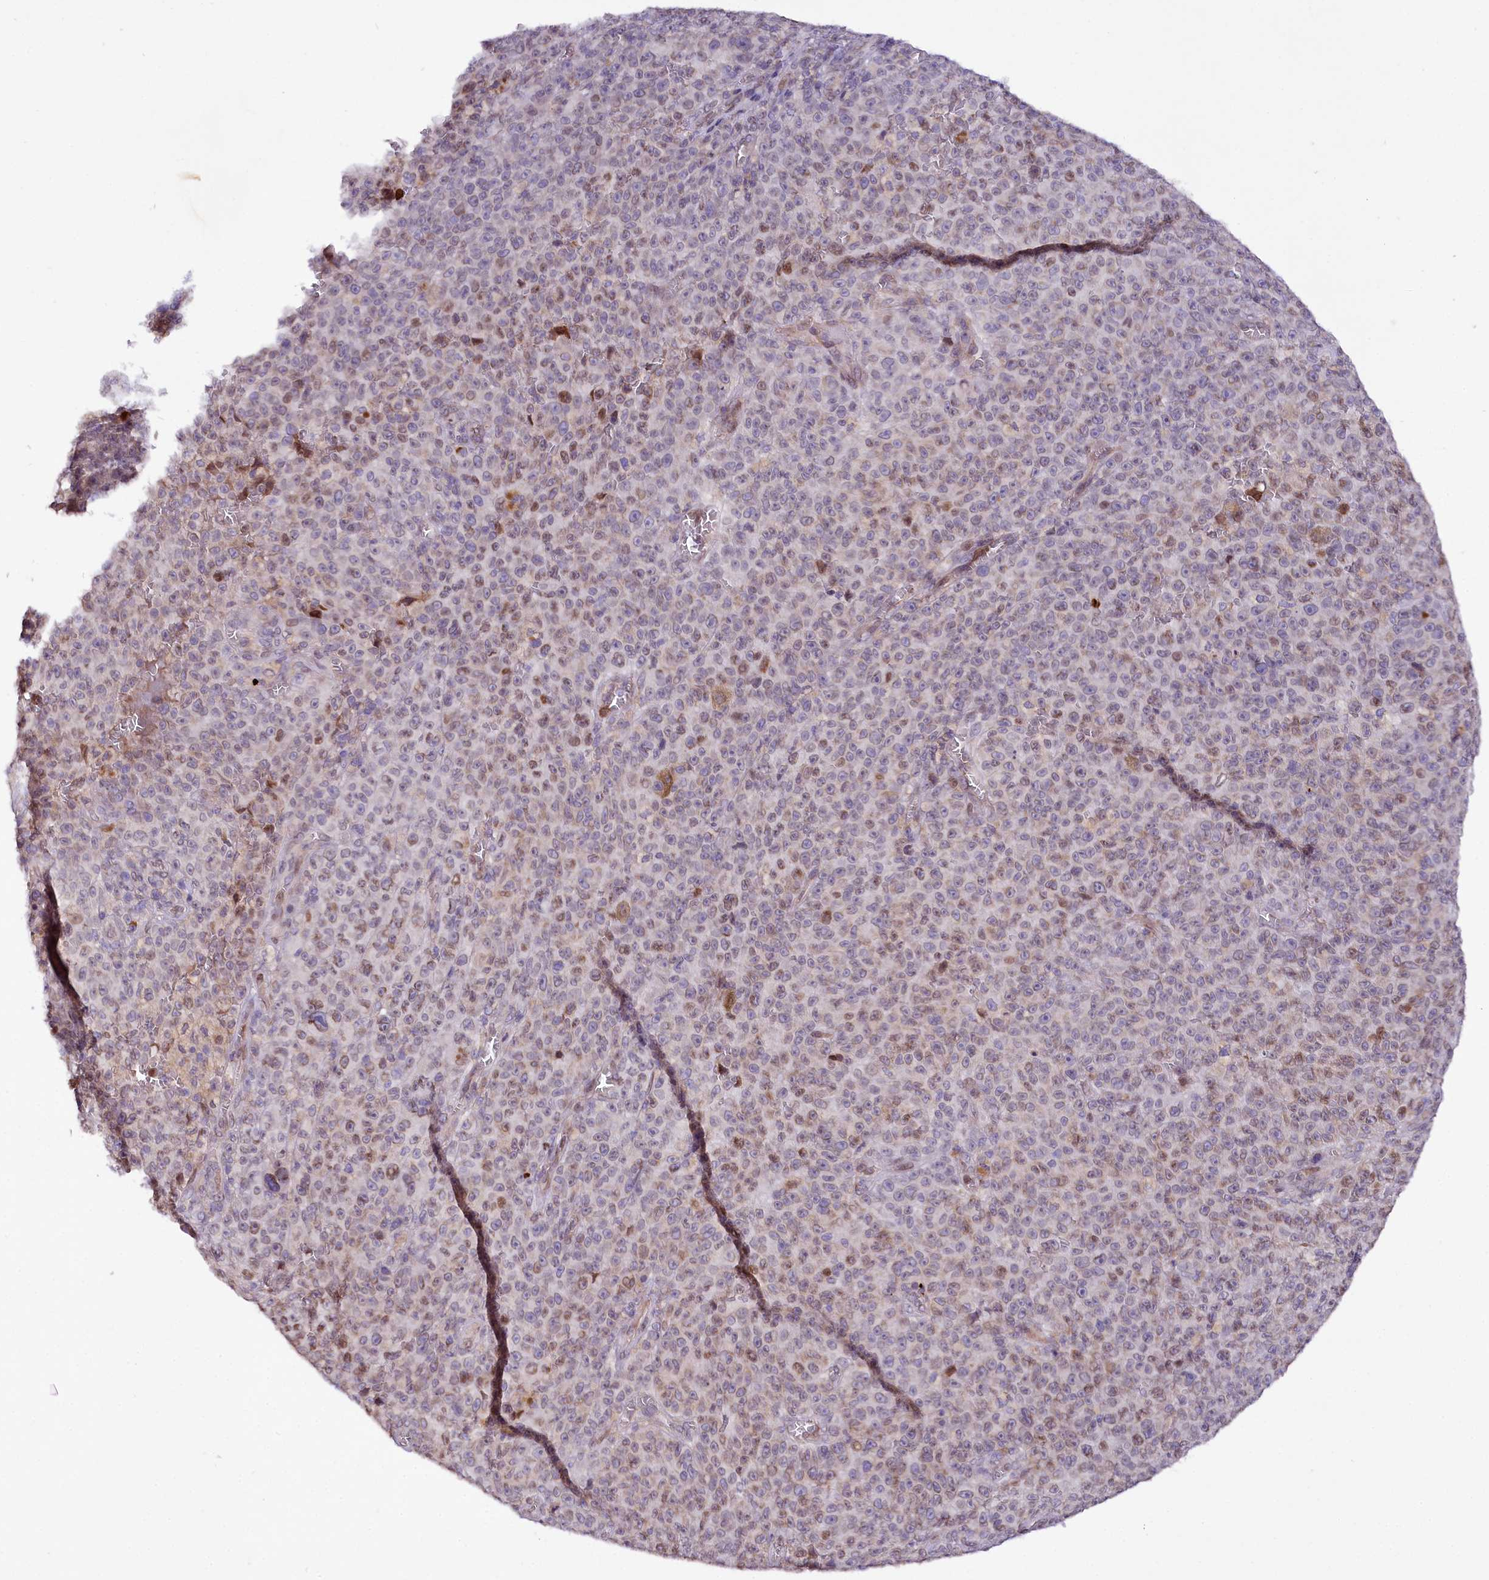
{"staining": {"intensity": "moderate", "quantity": "<25%", "location": "nuclear"}, "tissue": "melanoma", "cell_type": "Tumor cells", "image_type": "cancer", "snomed": [{"axis": "morphology", "description": "Malignant melanoma, NOS"}, {"axis": "topography", "description": "Skin"}], "caption": "A high-resolution photomicrograph shows immunohistochemistry staining of malignant melanoma, which displays moderate nuclear positivity in about <25% of tumor cells.", "gene": "ZNF226", "patient": {"sex": "female", "age": 82}}